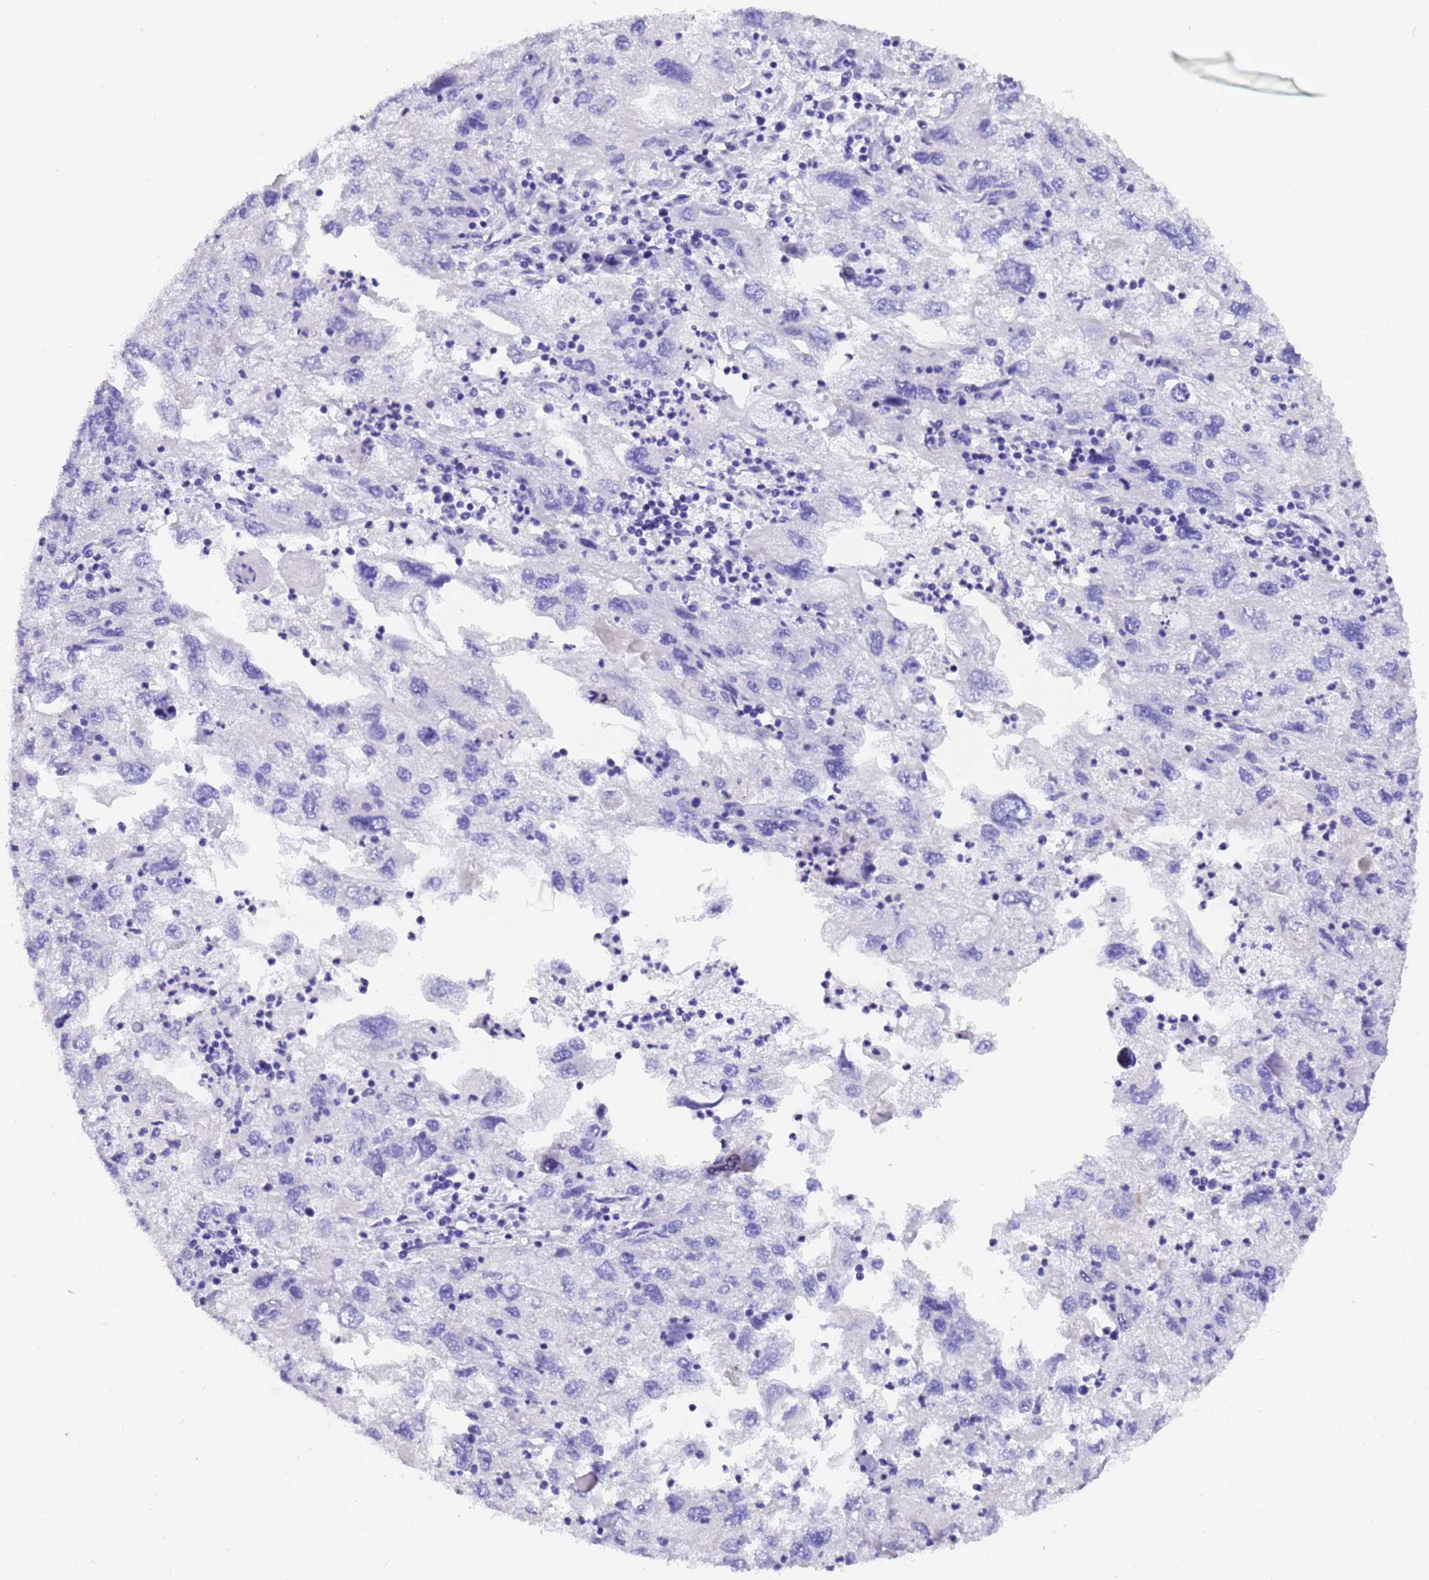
{"staining": {"intensity": "negative", "quantity": "none", "location": "none"}, "tissue": "endometrial cancer", "cell_type": "Tumor cells", "image_type": "cancer", "snomed": [{"axis": "morphology", "description": "Adenocarcinoma, NOS"}, {"axis": "topography", "description": "Endometrium"}], "caption": "A photomicrograph of endometrial cancer stained for a protein shows no brown staining in tumor cells. The staining was performed using DAB to visualize the protein expression in brown, while the nuclei were stained in blue with hematoxylin (Magnification: 20x).", "gene": "GABRA1", "patient": {"sex": "female", "age": 49}}